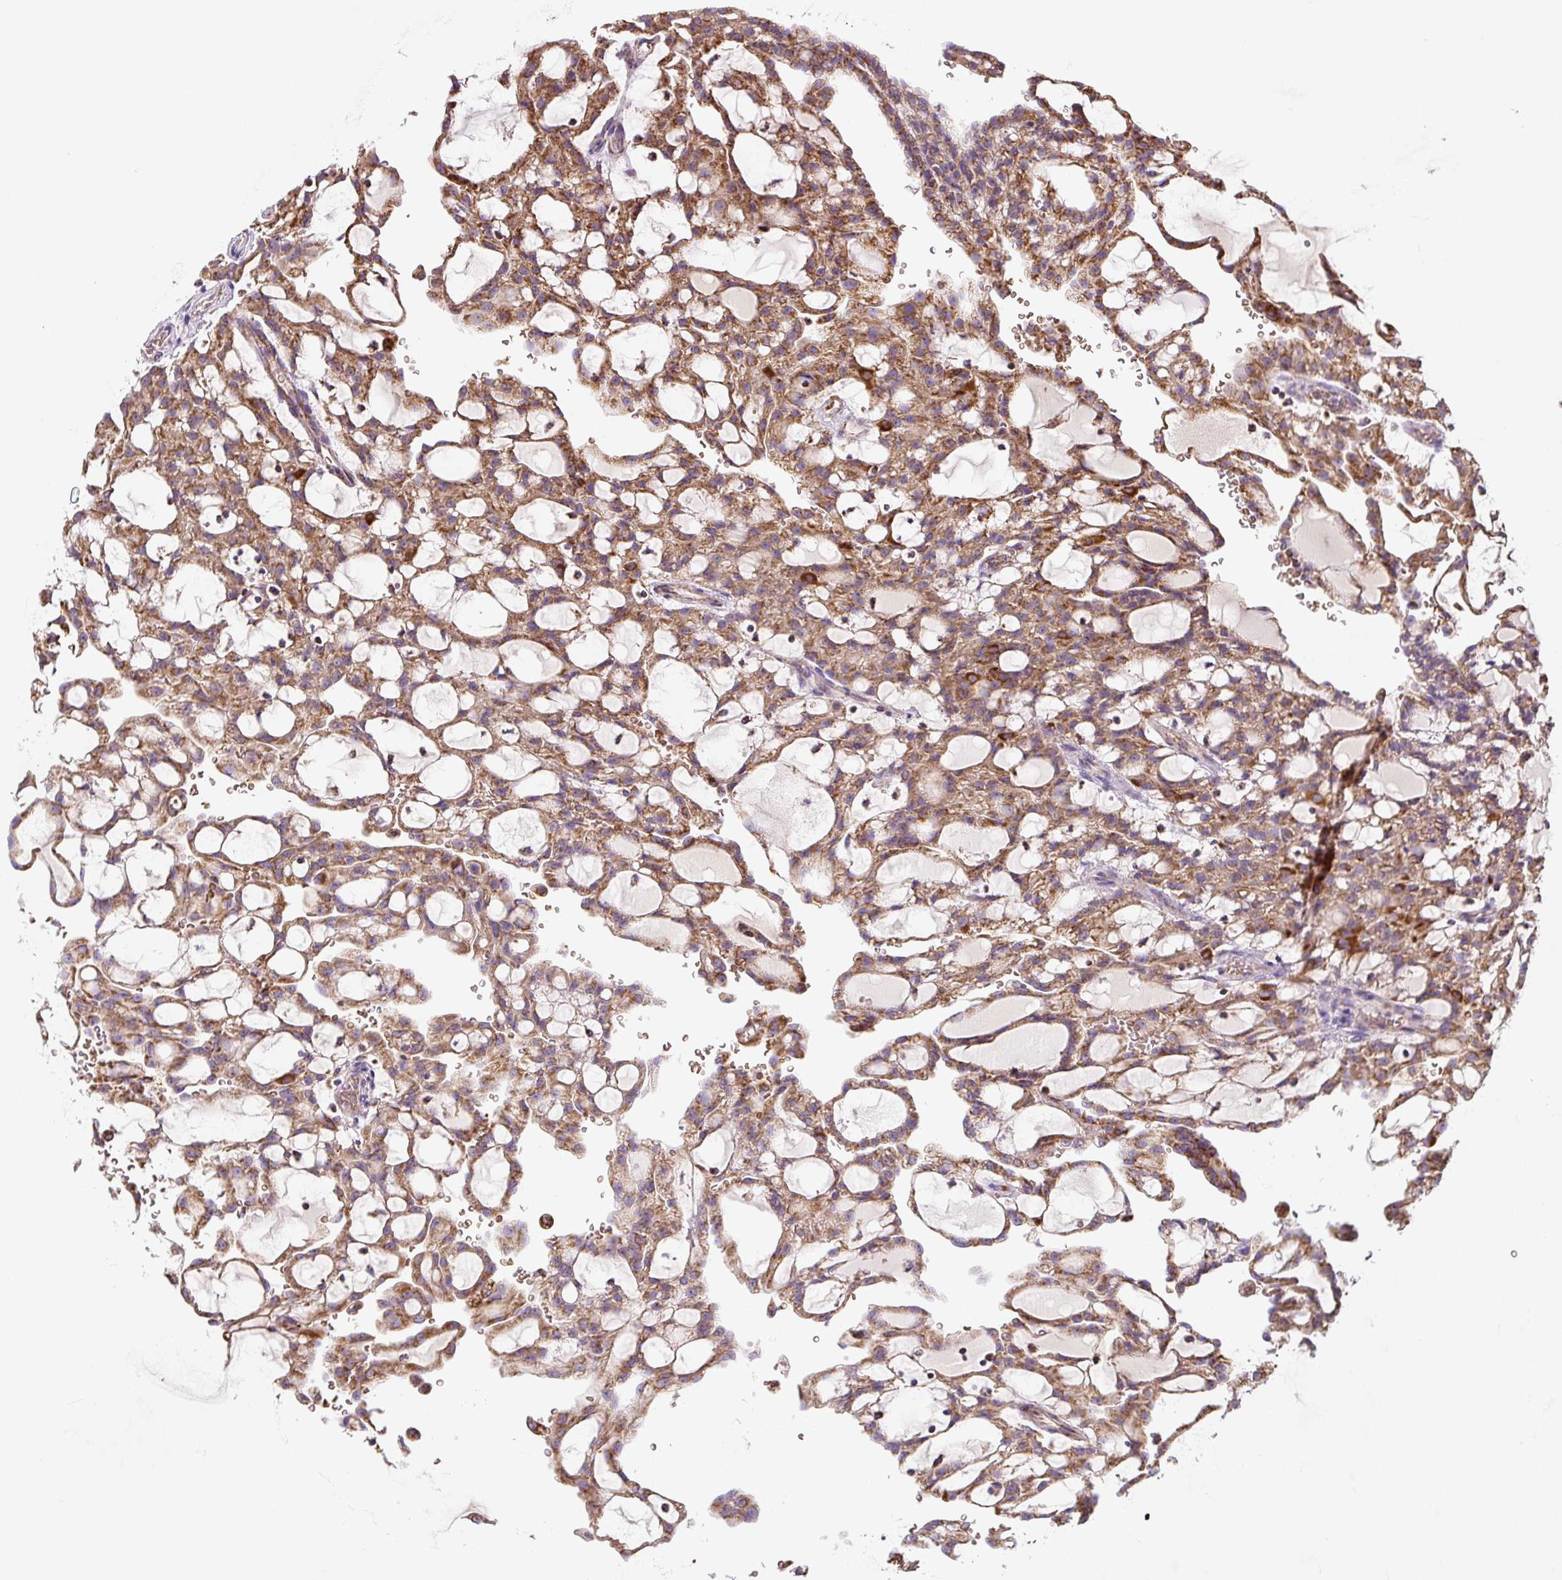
{"staining": {"intensity": "moderate", "quantity": ">75%", "location": "cytoplasmic/membranous"}, "tissue": "renal cancer", "cell_type": "Tumor cells", "image_type": "cancer", "snomed": [{"axis": "morphology", "description": "Adenocarcinoma, NOS"}, {"axis": "topography", "description": "Kidney"}], "caption": "The immunohistochemical stain shows moderate cytoplasmic/membranous expression in tumor cells of adenocarcinoma (renal) tissue. (Brightfield microscopy of DAB IHC at high magnification).", "gene": "MT-CO2", "patient": {"sex": "male", "age": 63}}